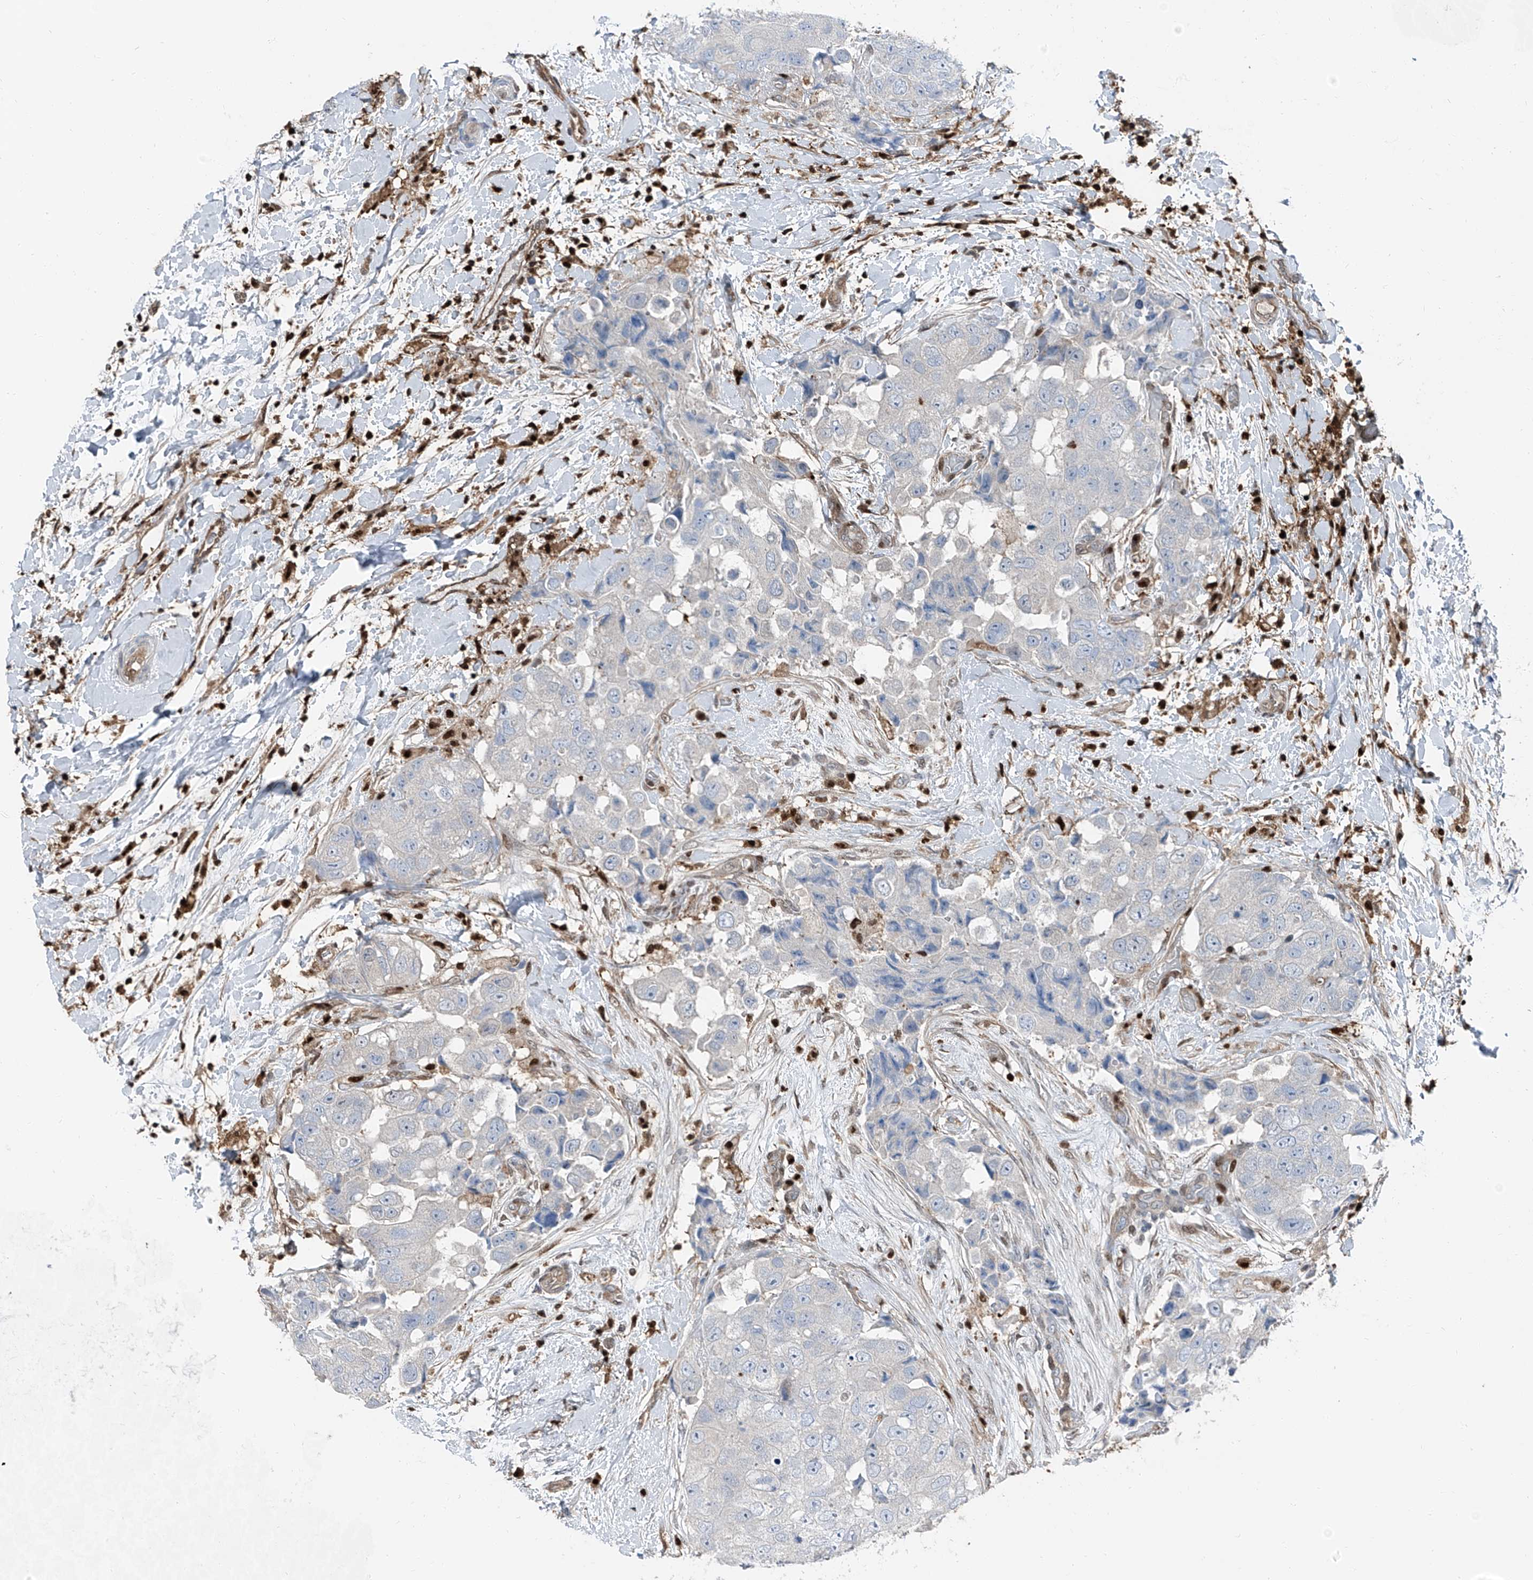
{"staining": {"intensity": "negative", "quantity": "none", "location": "none"}, "tissue": "breast cancer", "cell_type": "Tumor cells", "image_type": "cancer", "snomed": [{"axis": "morphology", "description": "Normal tissue, NOS"}, {"axis": "morphology", "description": "Duct carcinoma"}, {"axis": "topography", "description": "Breast"}], "caption": "Immunohistochemistry (IHC) histopathology image of neoplastic tissue: intraductal carcinoma (breast) stained with DAB reveals no significant protein positivity in tumor cells.", "gene": "PSMB10", "patient": {"sex": "female", "age": 62}}